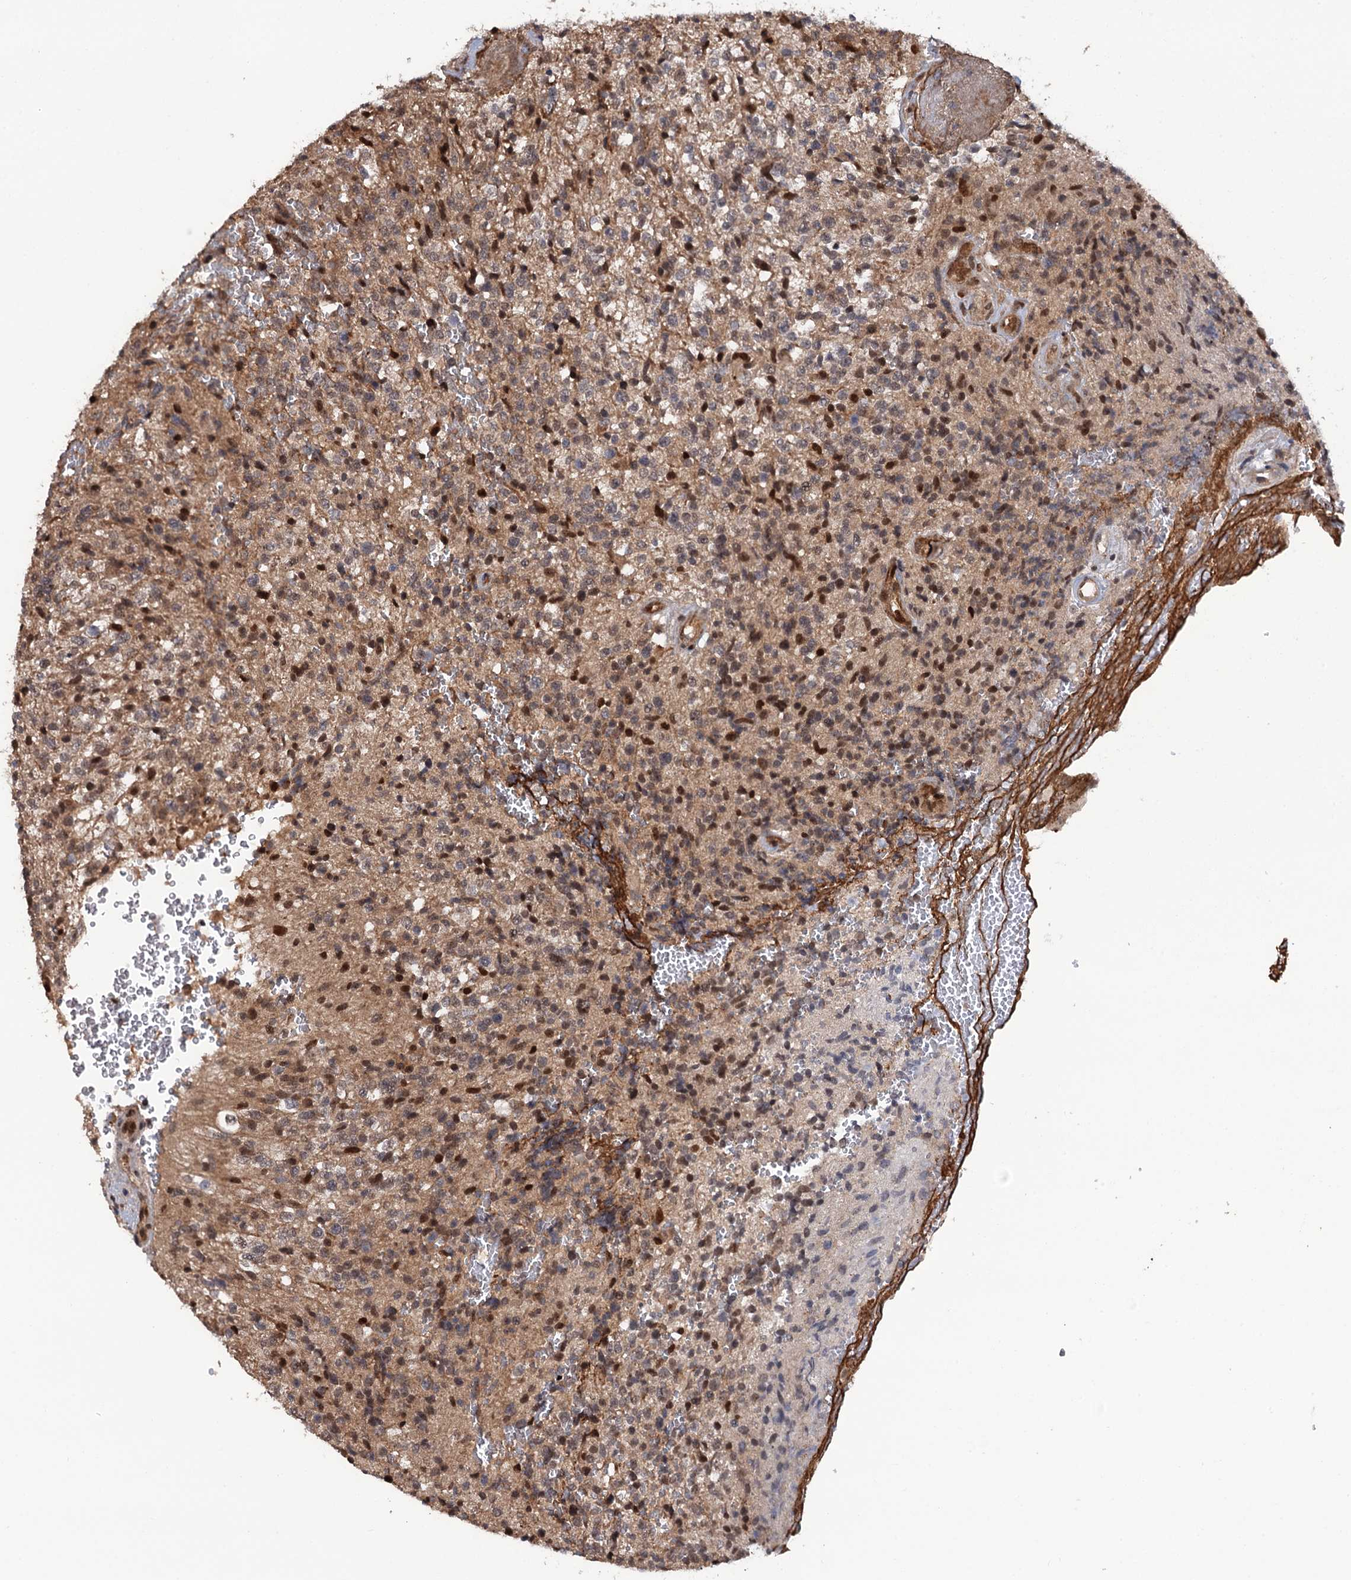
{"staining": {"intensity": "moderate", "quantity": "<25%", "location": "nuclear"}, "tissue": "glioma", "cell_type": "Tumor cells", "image_type": "cancer", "snomed": [{"axis": "morphology", "description": "Glioma, malignant, High grade"}, {"axis": "topography", "description": "Brain"}], "caption": "This histopathology image demonstrates malignant glioma (high-grade) stained with IHC to label a protein in brown. The nuclear of tumor cells show moderate positivity for the protein. Nuclei are counter-stained blue.", "gene": "CDC23", "patient": {"sex": "male", "age": 56}}